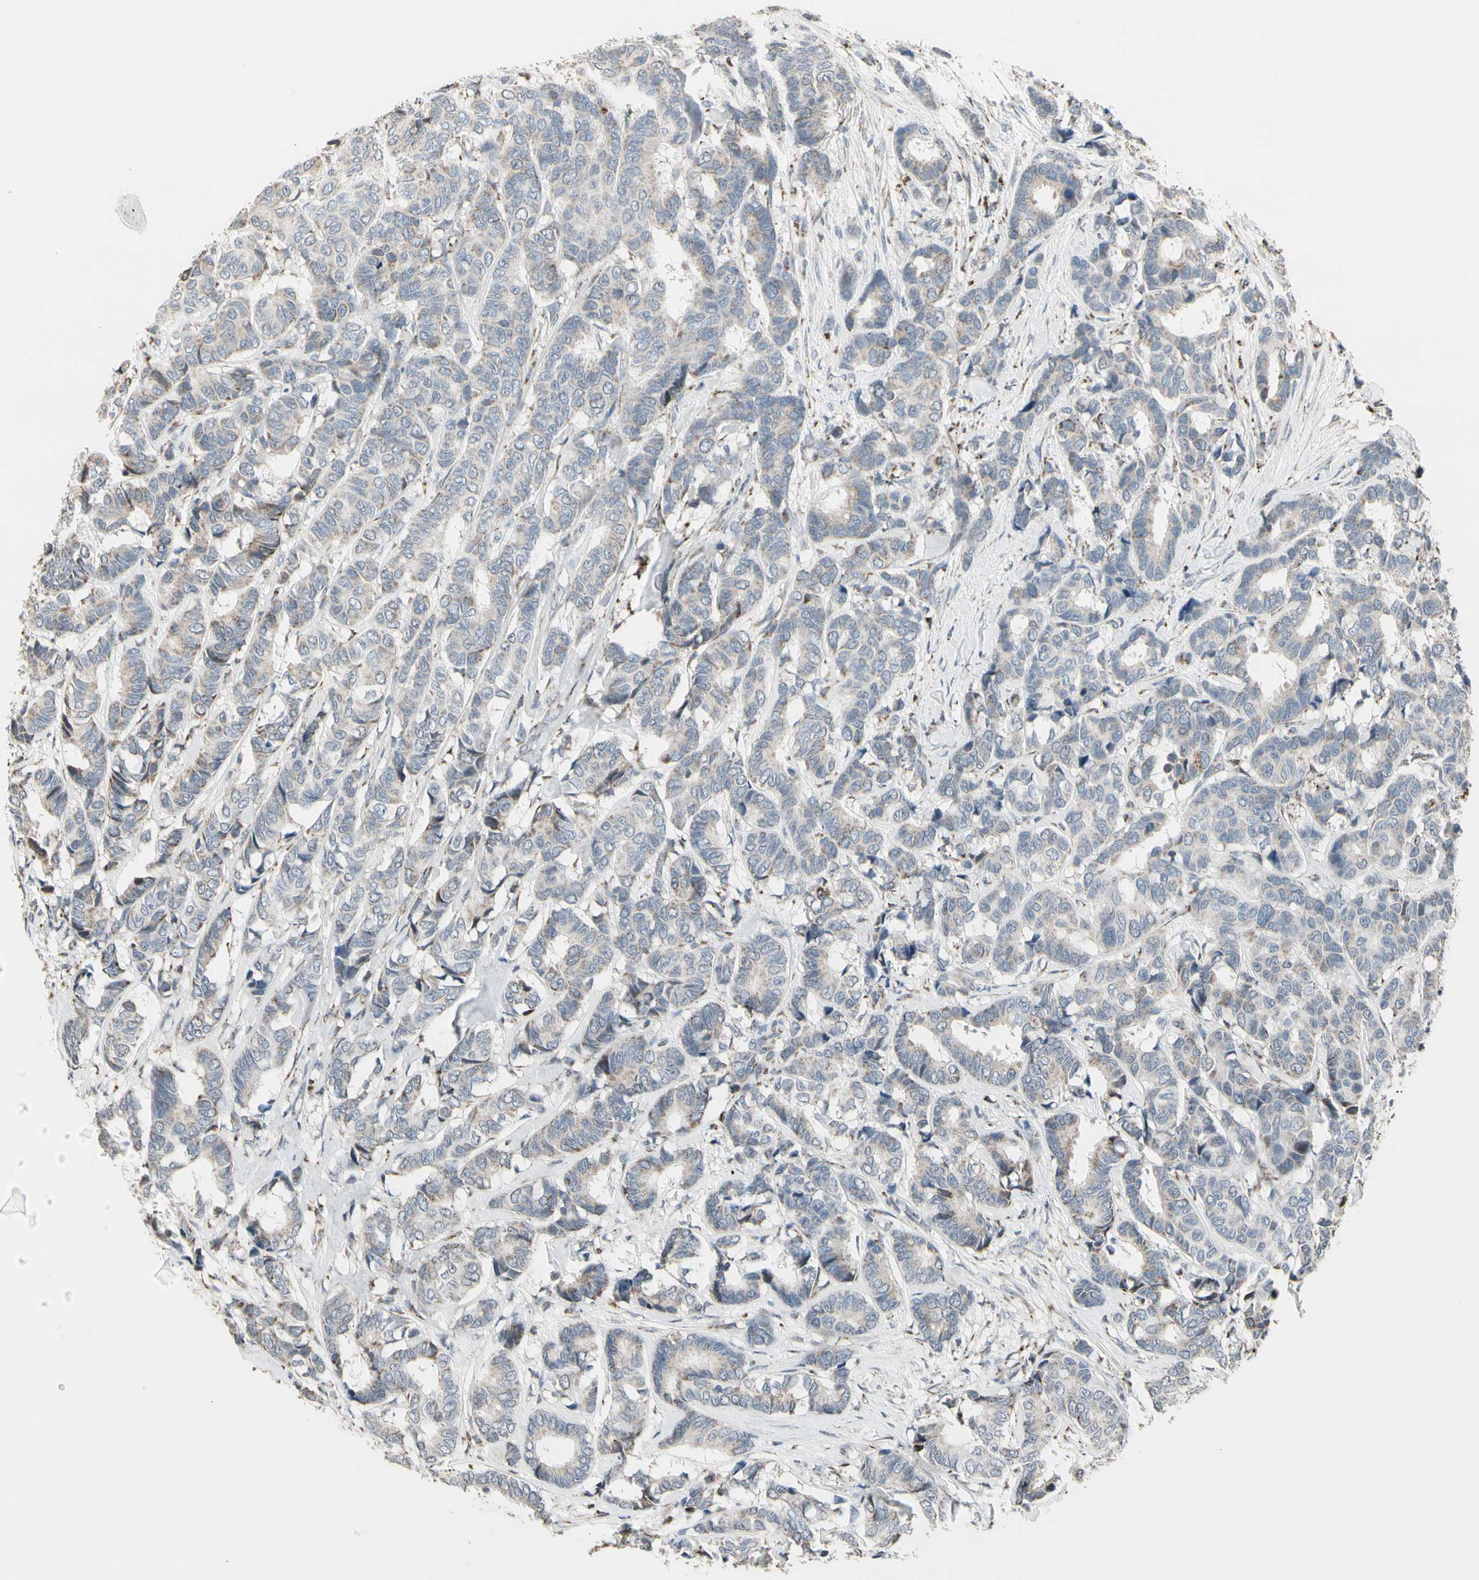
{"staining": {"intensity": "moderate", "quantity": "<25%", "location": "cytoplasmic/membranous"}, "tissue": "breast cancer", "cell_type": "Tumor cells", "image_type": "cancer", "snomed": [{"axis": "morphology", "description": "Duct carcinoma"}, {"axis": "topography", "description": "Breast"}], "caption": "DAB immunohistochemical staining of human intraductal carcinoma (breast) demonstrates moderate cytoplasmic/membranous protein positivity in approximately <25% of tumor cells. Using DAB (3,3'-diaminobenzidine) (brown) and hematoxylin (blue) stains, captured at high magnification using brightfield microscopy.", "gene": "TMEM176A", "patient": {"sex": "female", "age": 87}}